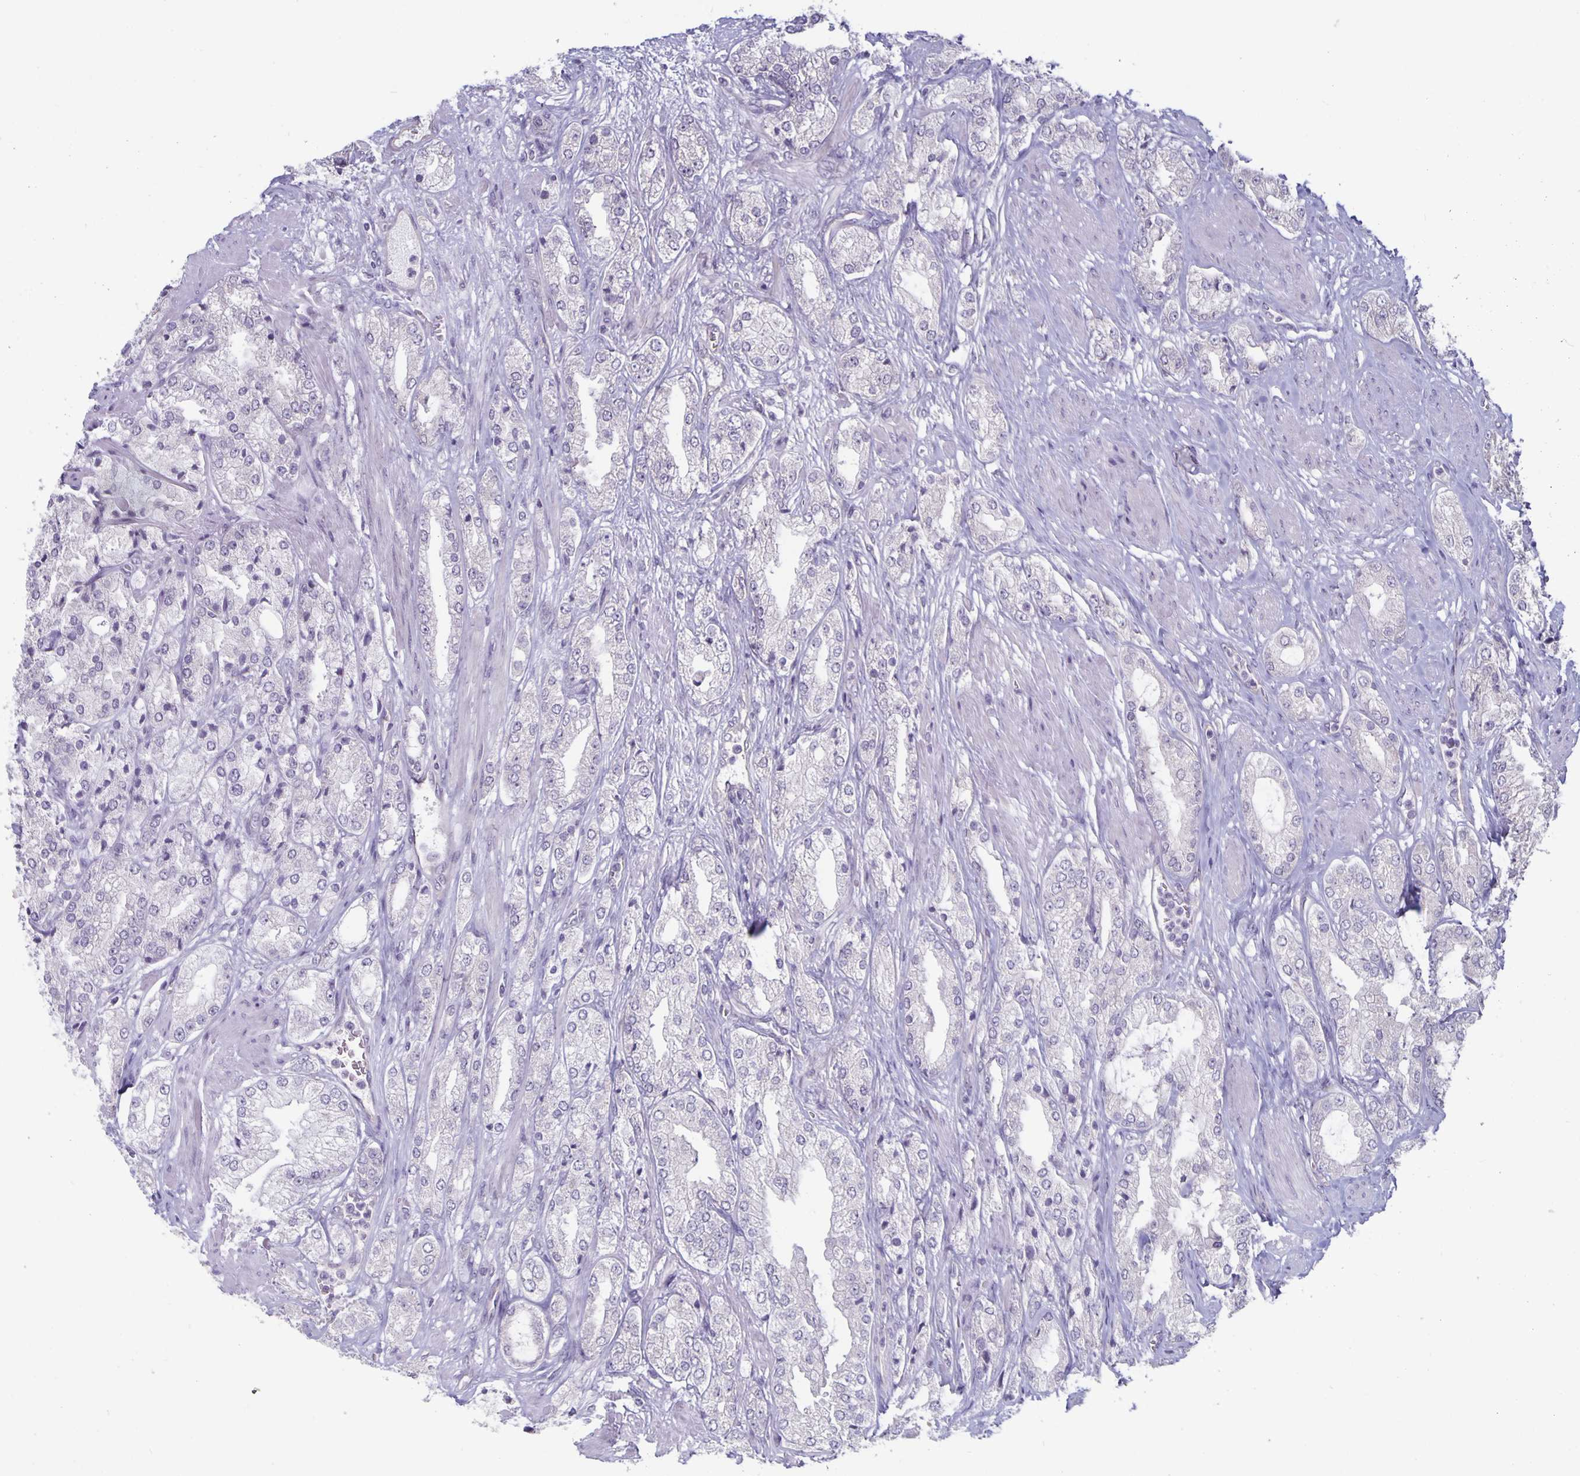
{"staining": {"intensity": "negative", "quantity": "none", "location": "none"}, "tissue": "prostate cancer", "cell_type": "Tumor cells", "image_type": "cancer", "snomed": [{"axis": "morphology", "description": "Adenocarcinoma, High grade"}, {"axis": "topography", "description": "Prostate"}], "caption": "The histopathology image exhibits no significant staining in tumor cells of prostate adenocarcinoma (high-grade).", "gene": "PLCB3", "patient": {"sex": "male", "age": 68}}